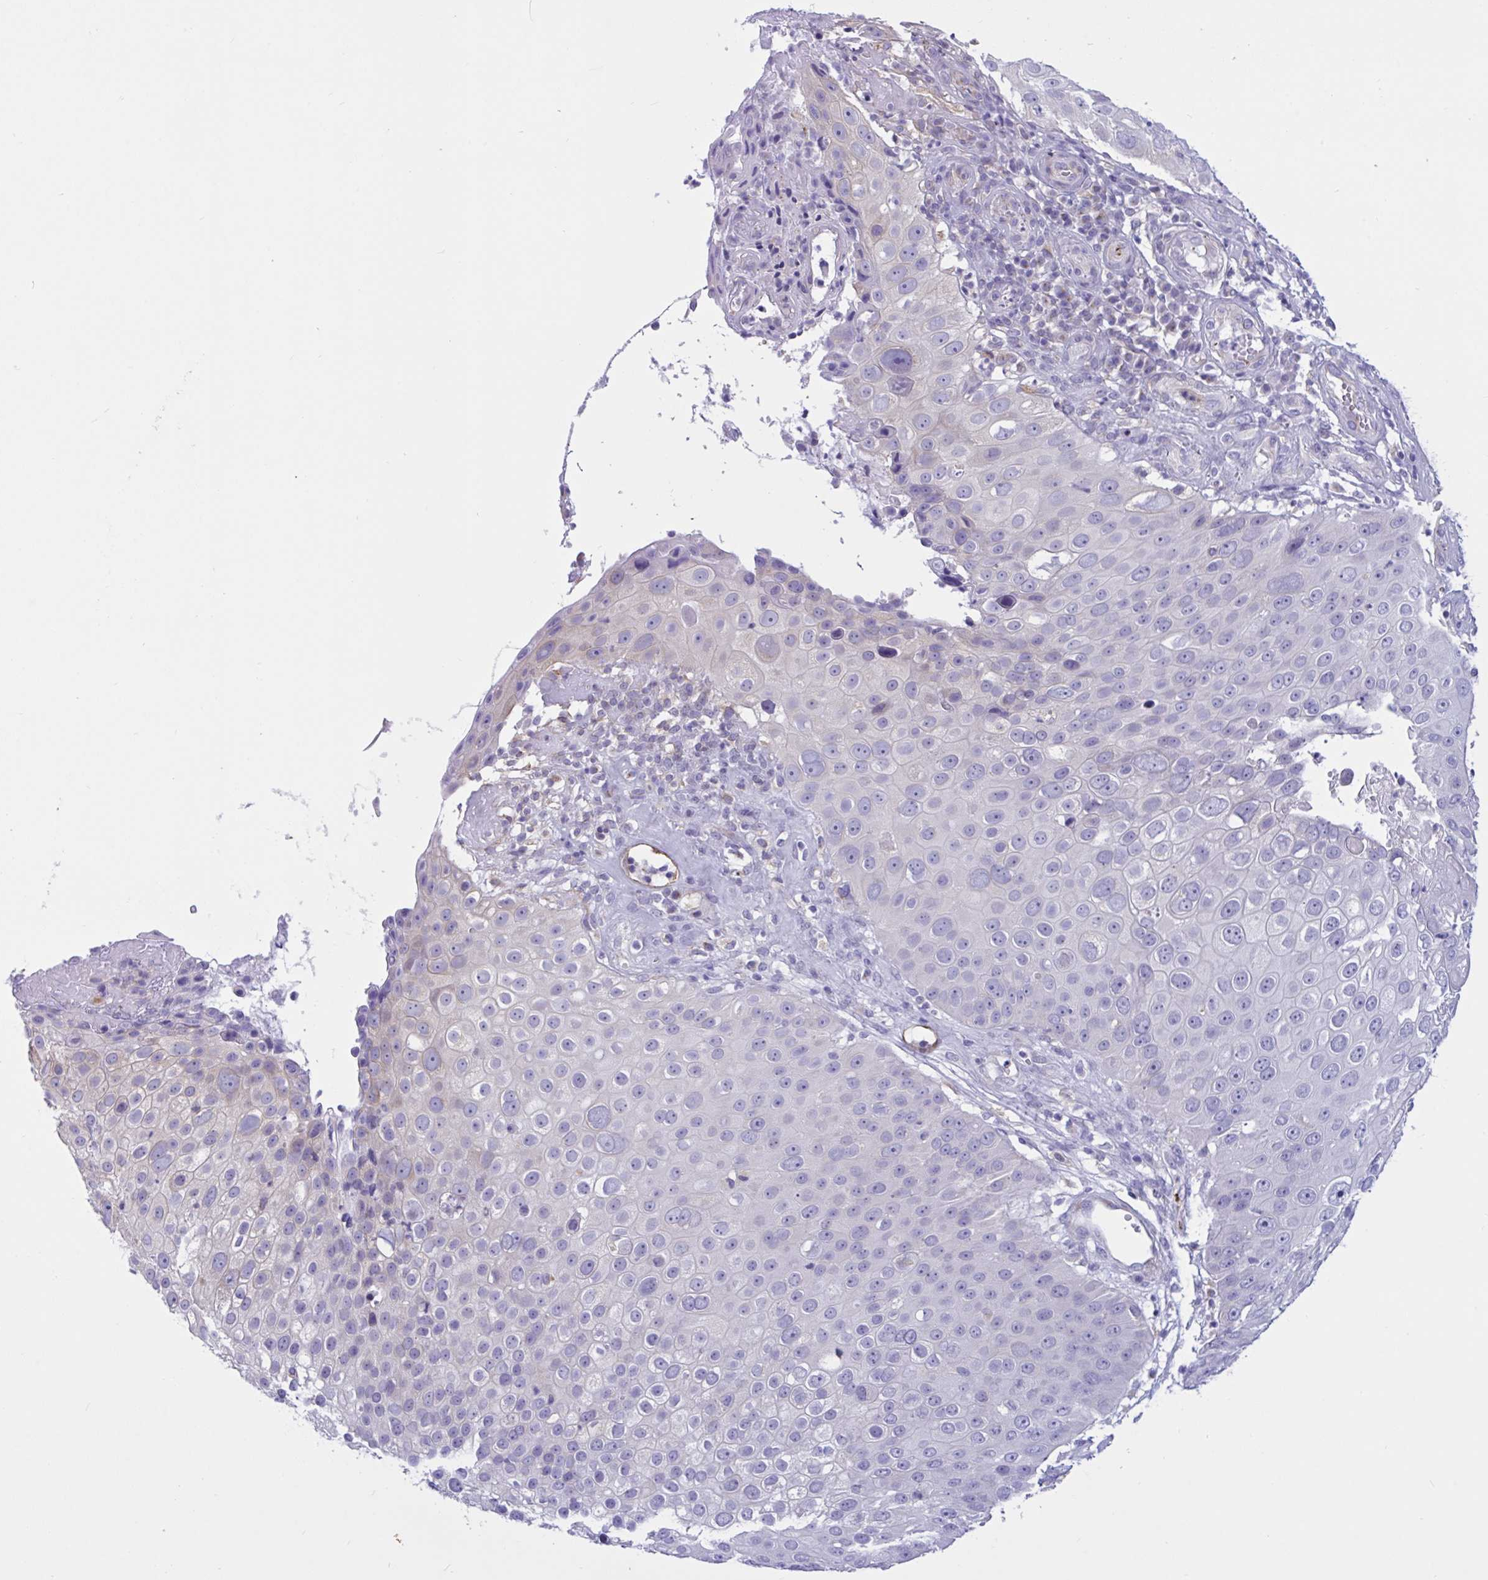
{"staining": {"intensity": "negative", "quantity": "none", "location": "none"}, "tissue": "skin cancer", "cell_type": "Tumor cells", "image_type": "cancer", "snomed": [{"axis": "morphology", "description": "Squamous cell carcinoma, NOS"}, {"axis": "topography", "description": "Skin"}], "caption": "High magnification brightfield microscopy of skin cancer (squamous cell carcinoma) stained with DAB (3,3'-diaminobenzidine) (brown) and counterstained with hematoxylin (blue): tumor cells show no significant expression.", "gene": "RPL22L1", "patient": {"sex": "male", "age": 71}}